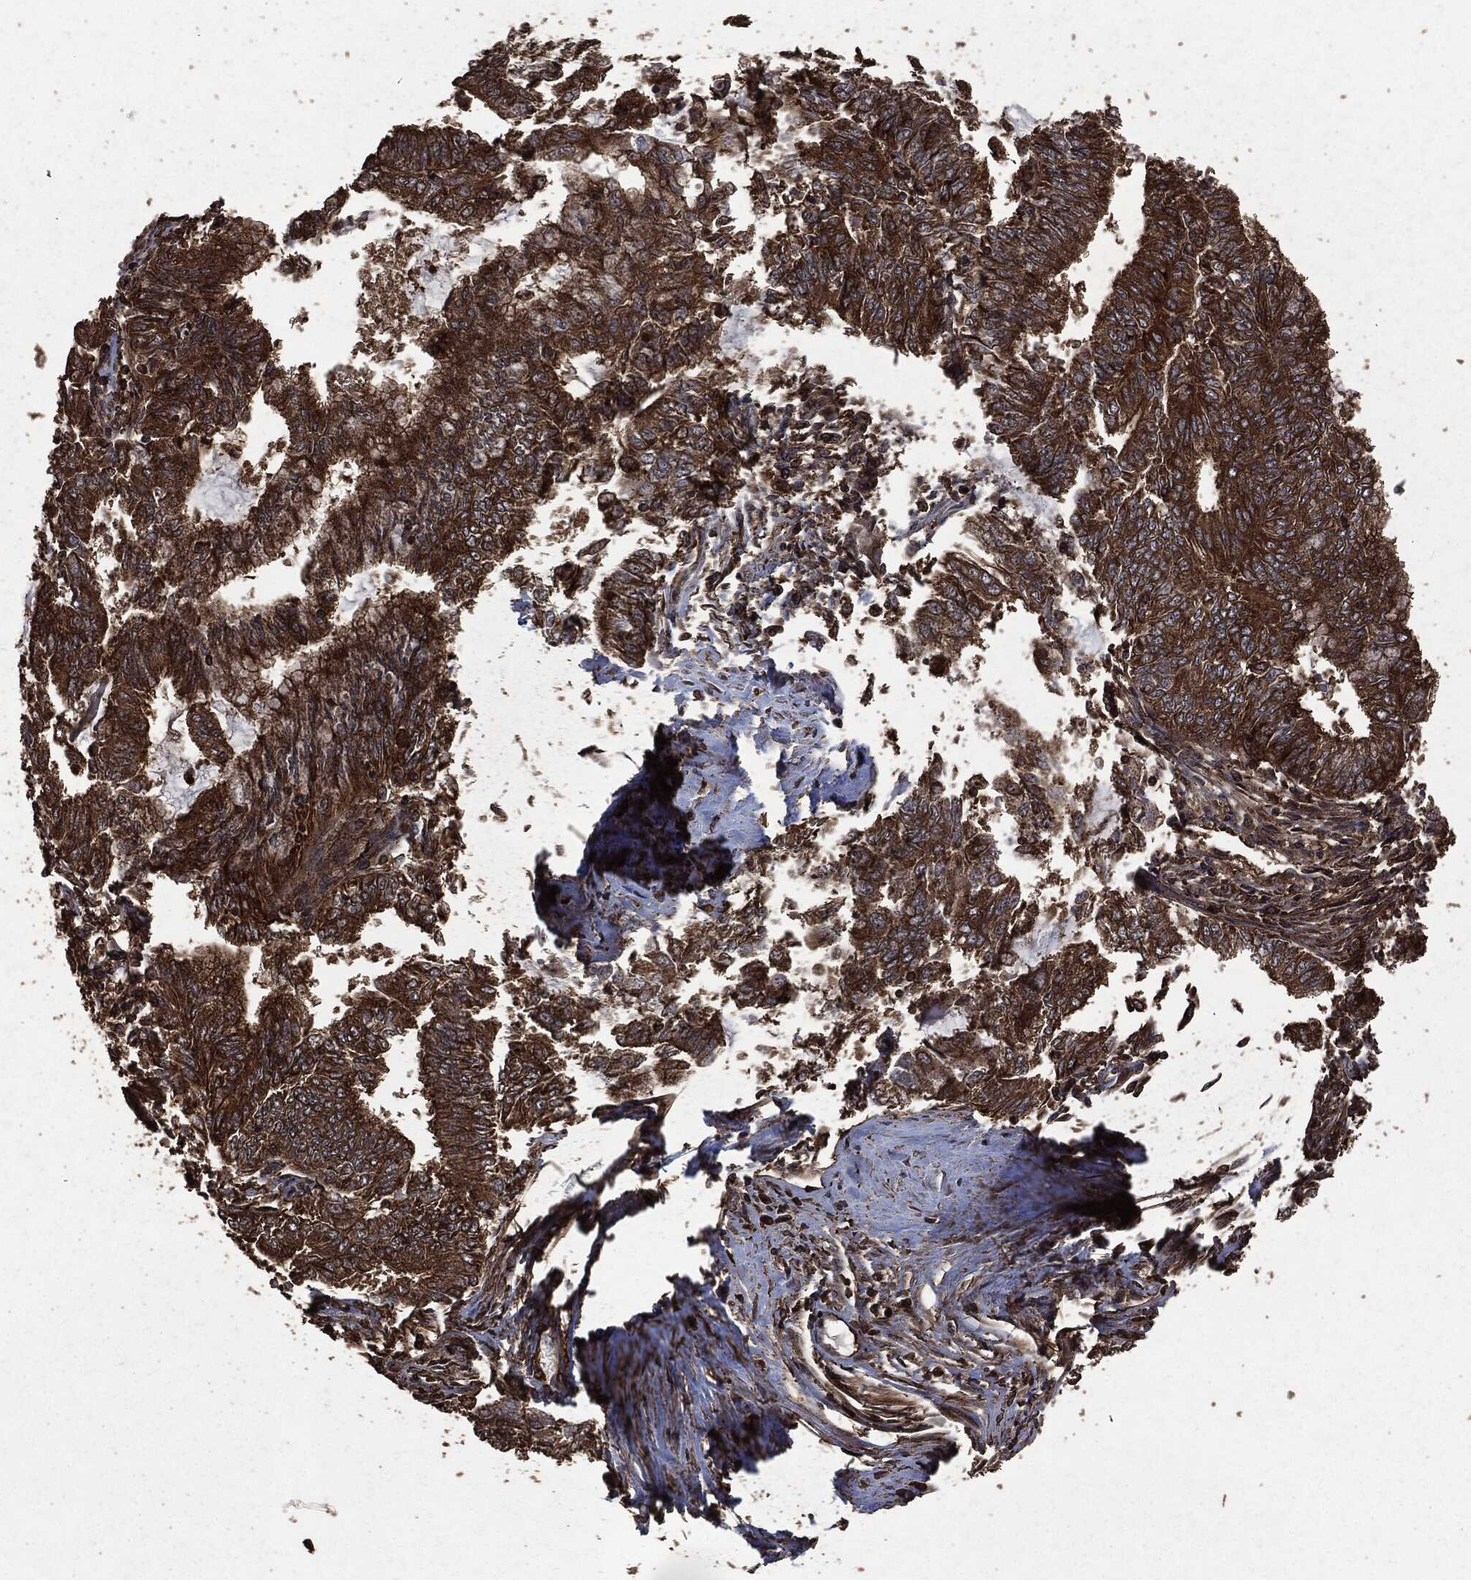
{"staining": {"intensity": "strong", "quantity": "25%-75%", "location": "cytoplasmic/membranous"}, "tissue": "endometrial cancer", "cell_type": "Tumor cells", "image_type": "cancer", "snomed": [{"axis": "morphology", "description": "Adenocarcinoma, NOS"}, {"axis": "topography", "description": "Endometrium"}], "caption": "Immunohistochemical staining of adenocarcinoma (endometrial) exhibits high levels of strong cytoplasmic/membranous protein staining in approximately 25%-75% of tumor cells.", "gene": "HRAS", "patient": {"sex": "female", "age": 62}}